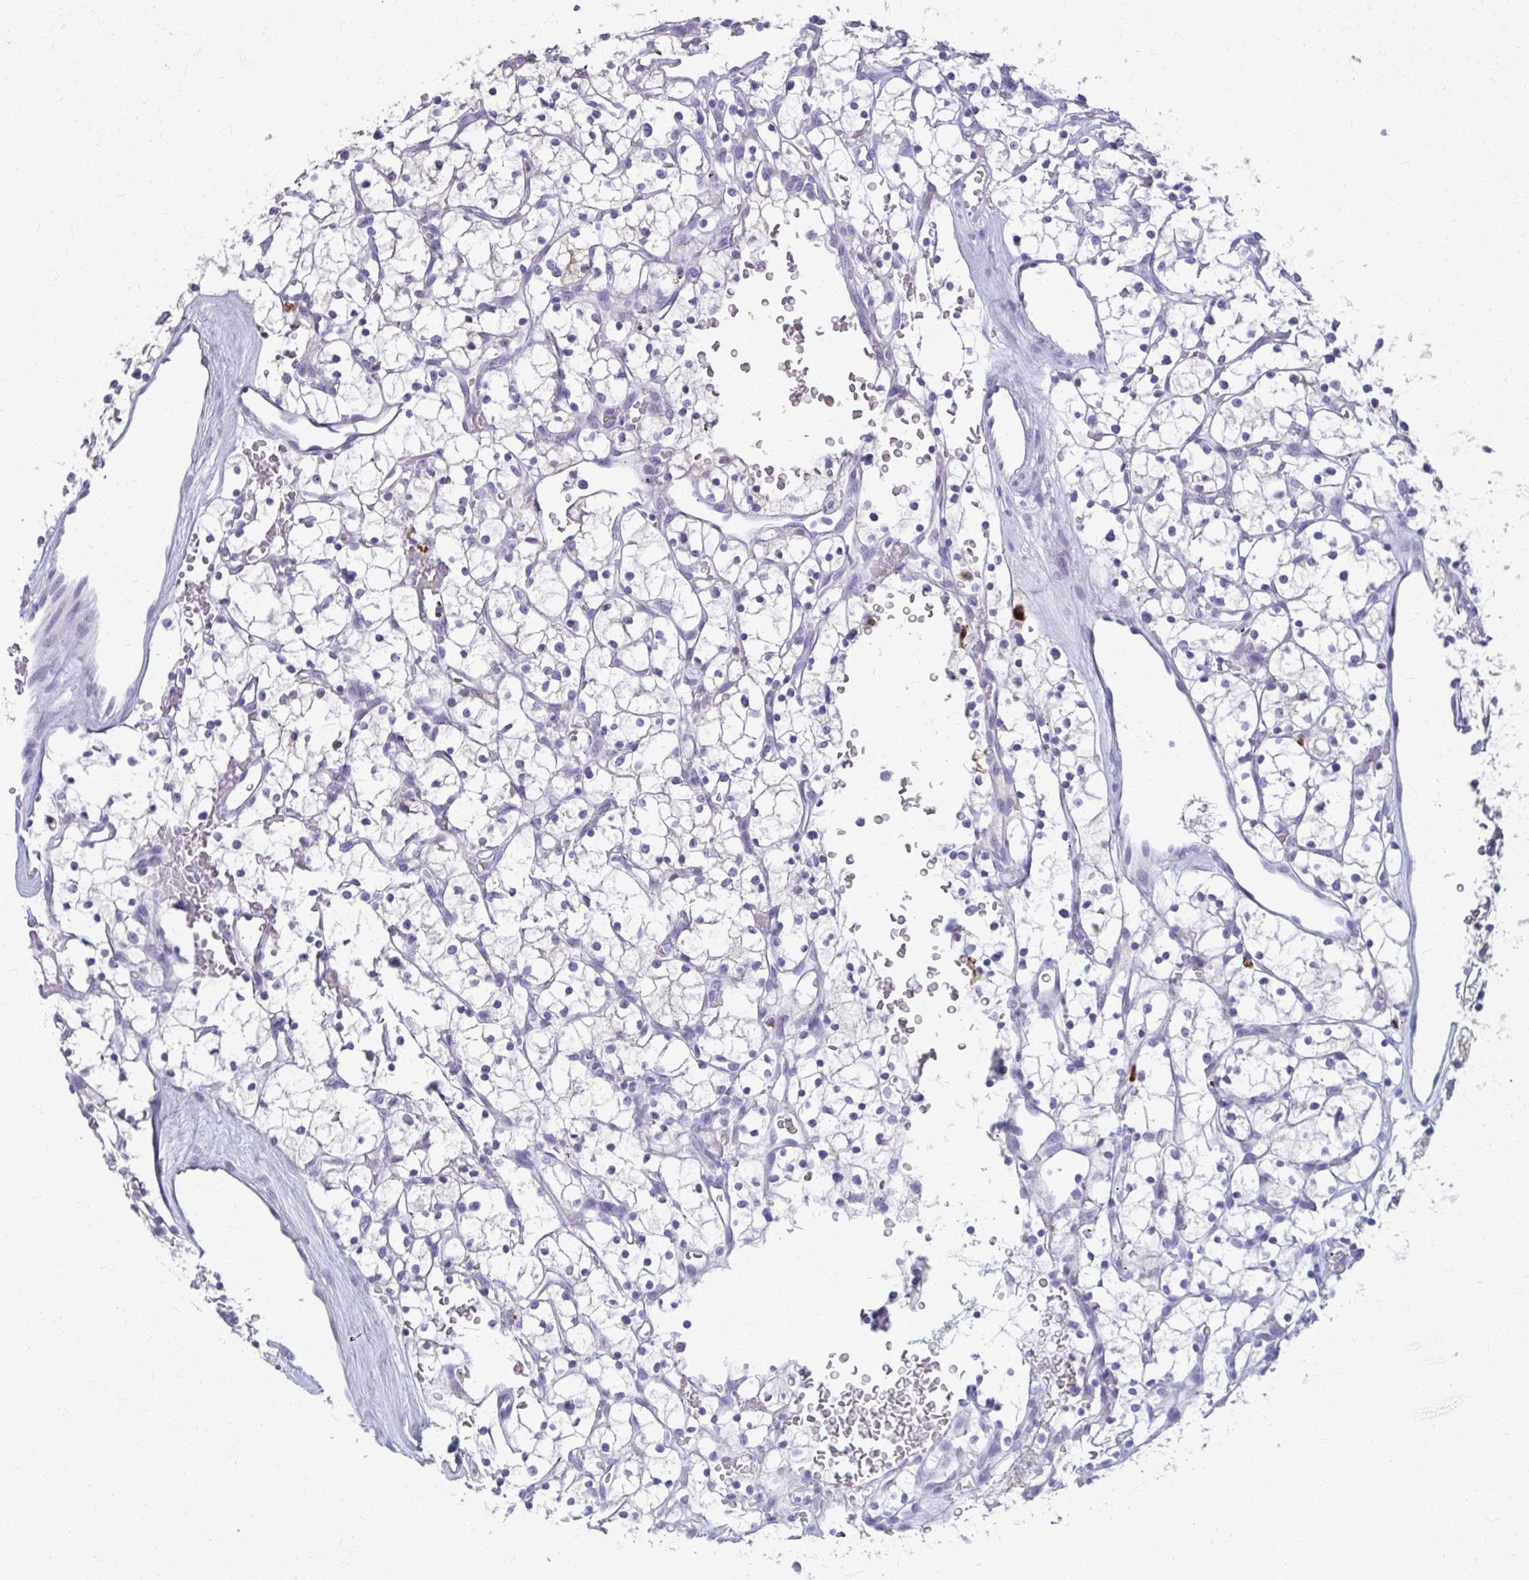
{"staining": {"intensity": "negative", "quantity": "none", "location": "none"}, "tissue": "renal cancer", "cell_type": "Tumor cells", "image_type": "cancer", "snomed": [{"axis": "morphology", "description": "Adenocarcinoma, NOS"}, {"axis": "topography", "description": "Kidney"}], "caption": "Immunohistochemistry of human renal cancer (adenocarcinoma) reveals no staining in tumor cells.", "gene": "OR4M1", "patient": {"sex": "female", "age": 64}}